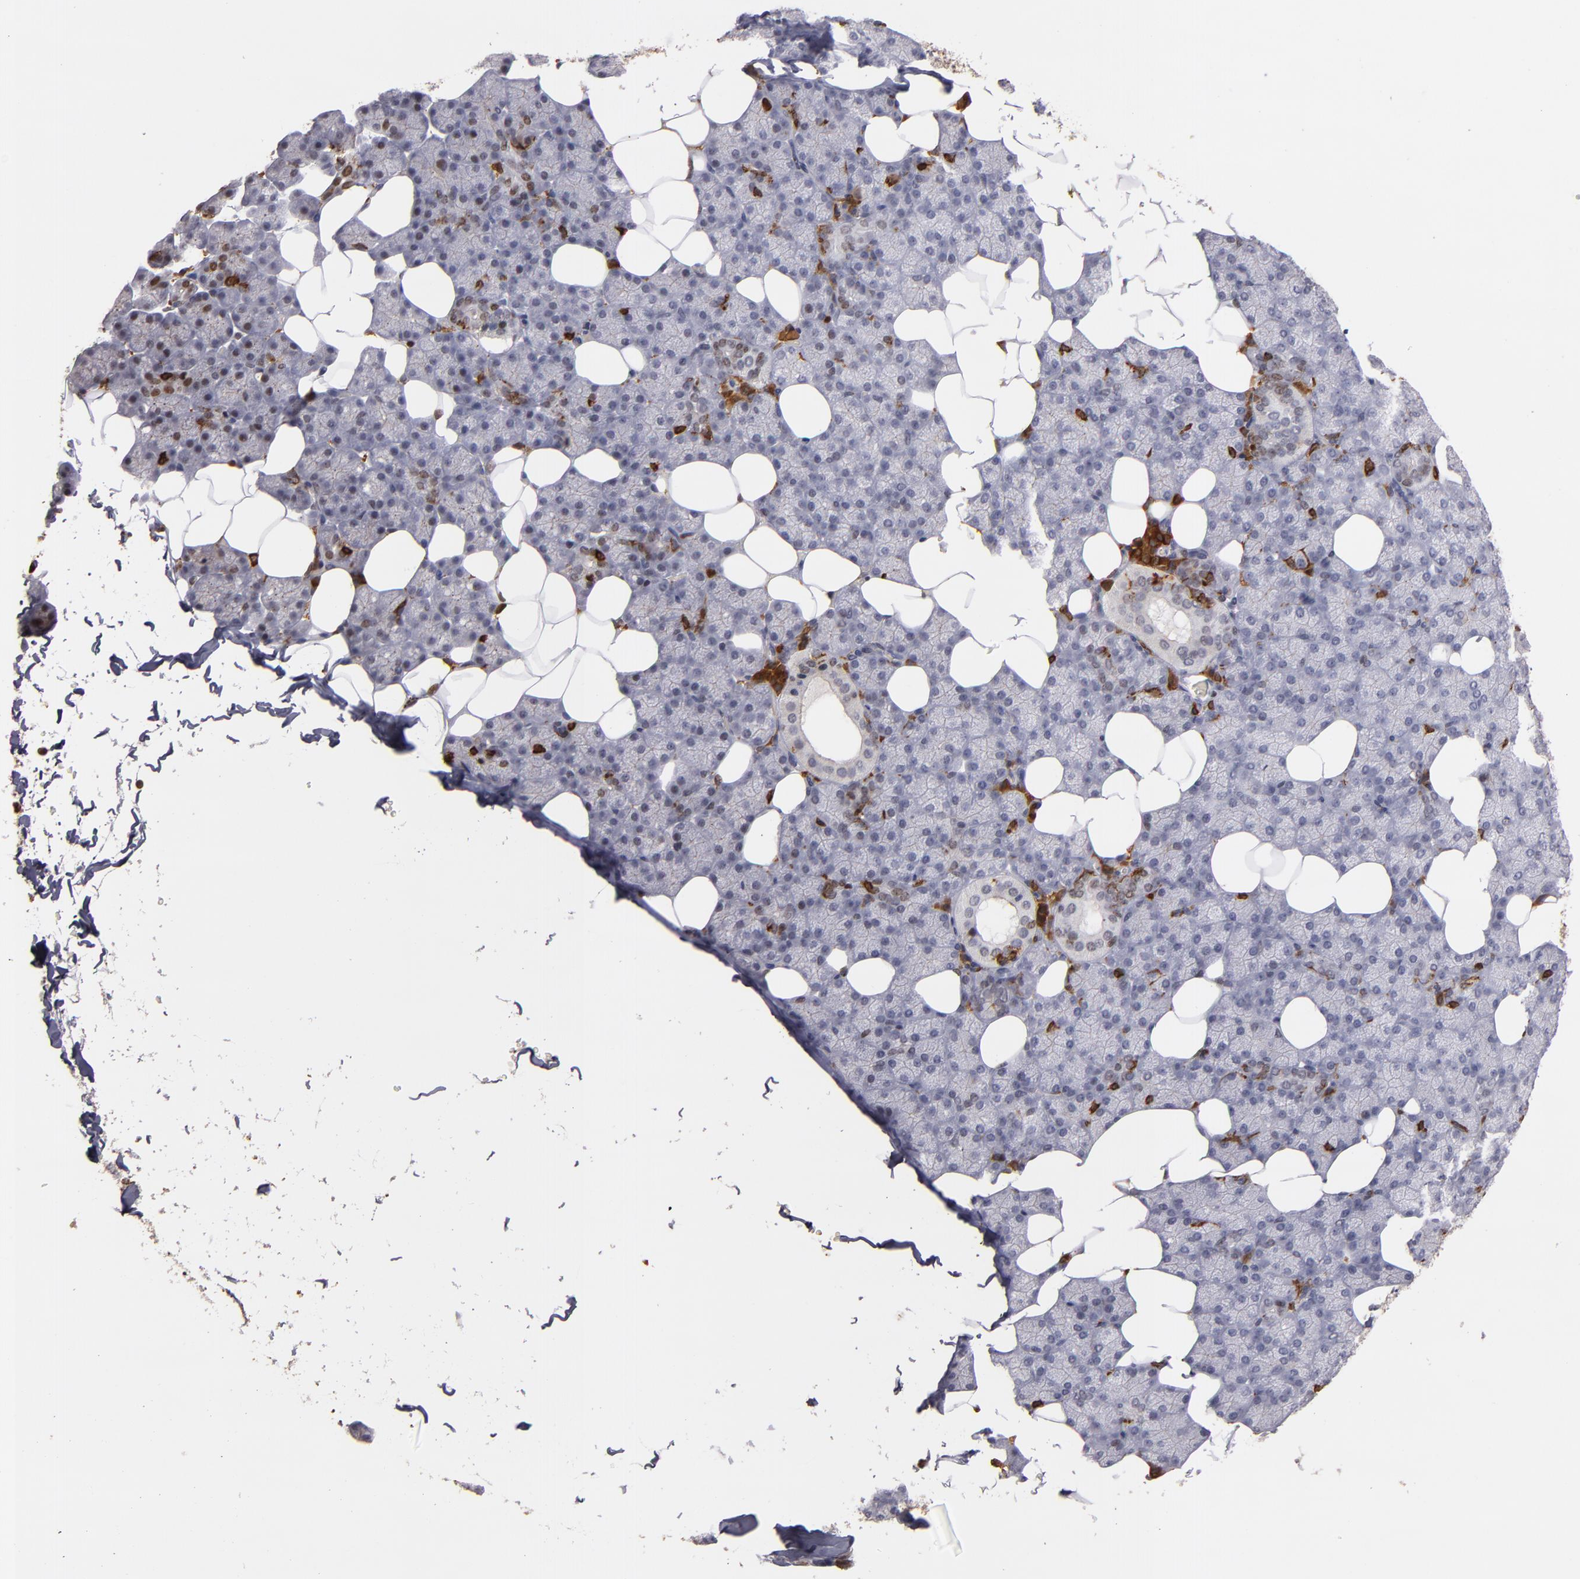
{"staining": {"intensity": "weak", "quantity": "<25%", "location": "nuclear"}, "tissue": "salivary gland", "cell_type": "Glandular cells", "image_type": "normal", "snomed": [{"axis": "morphology", "description": "Normal tissue, NOS"}, {"axis": "topography", "description": "Lymph node"}, {"axis": "topography", "description": "Salivary gland"}], "caption": "A histopathology image of salivary gland stained for a protein shows no brown staining in glandular cells.", "gene": "WAS", "patient": {"sex": "male", "age": 8}}